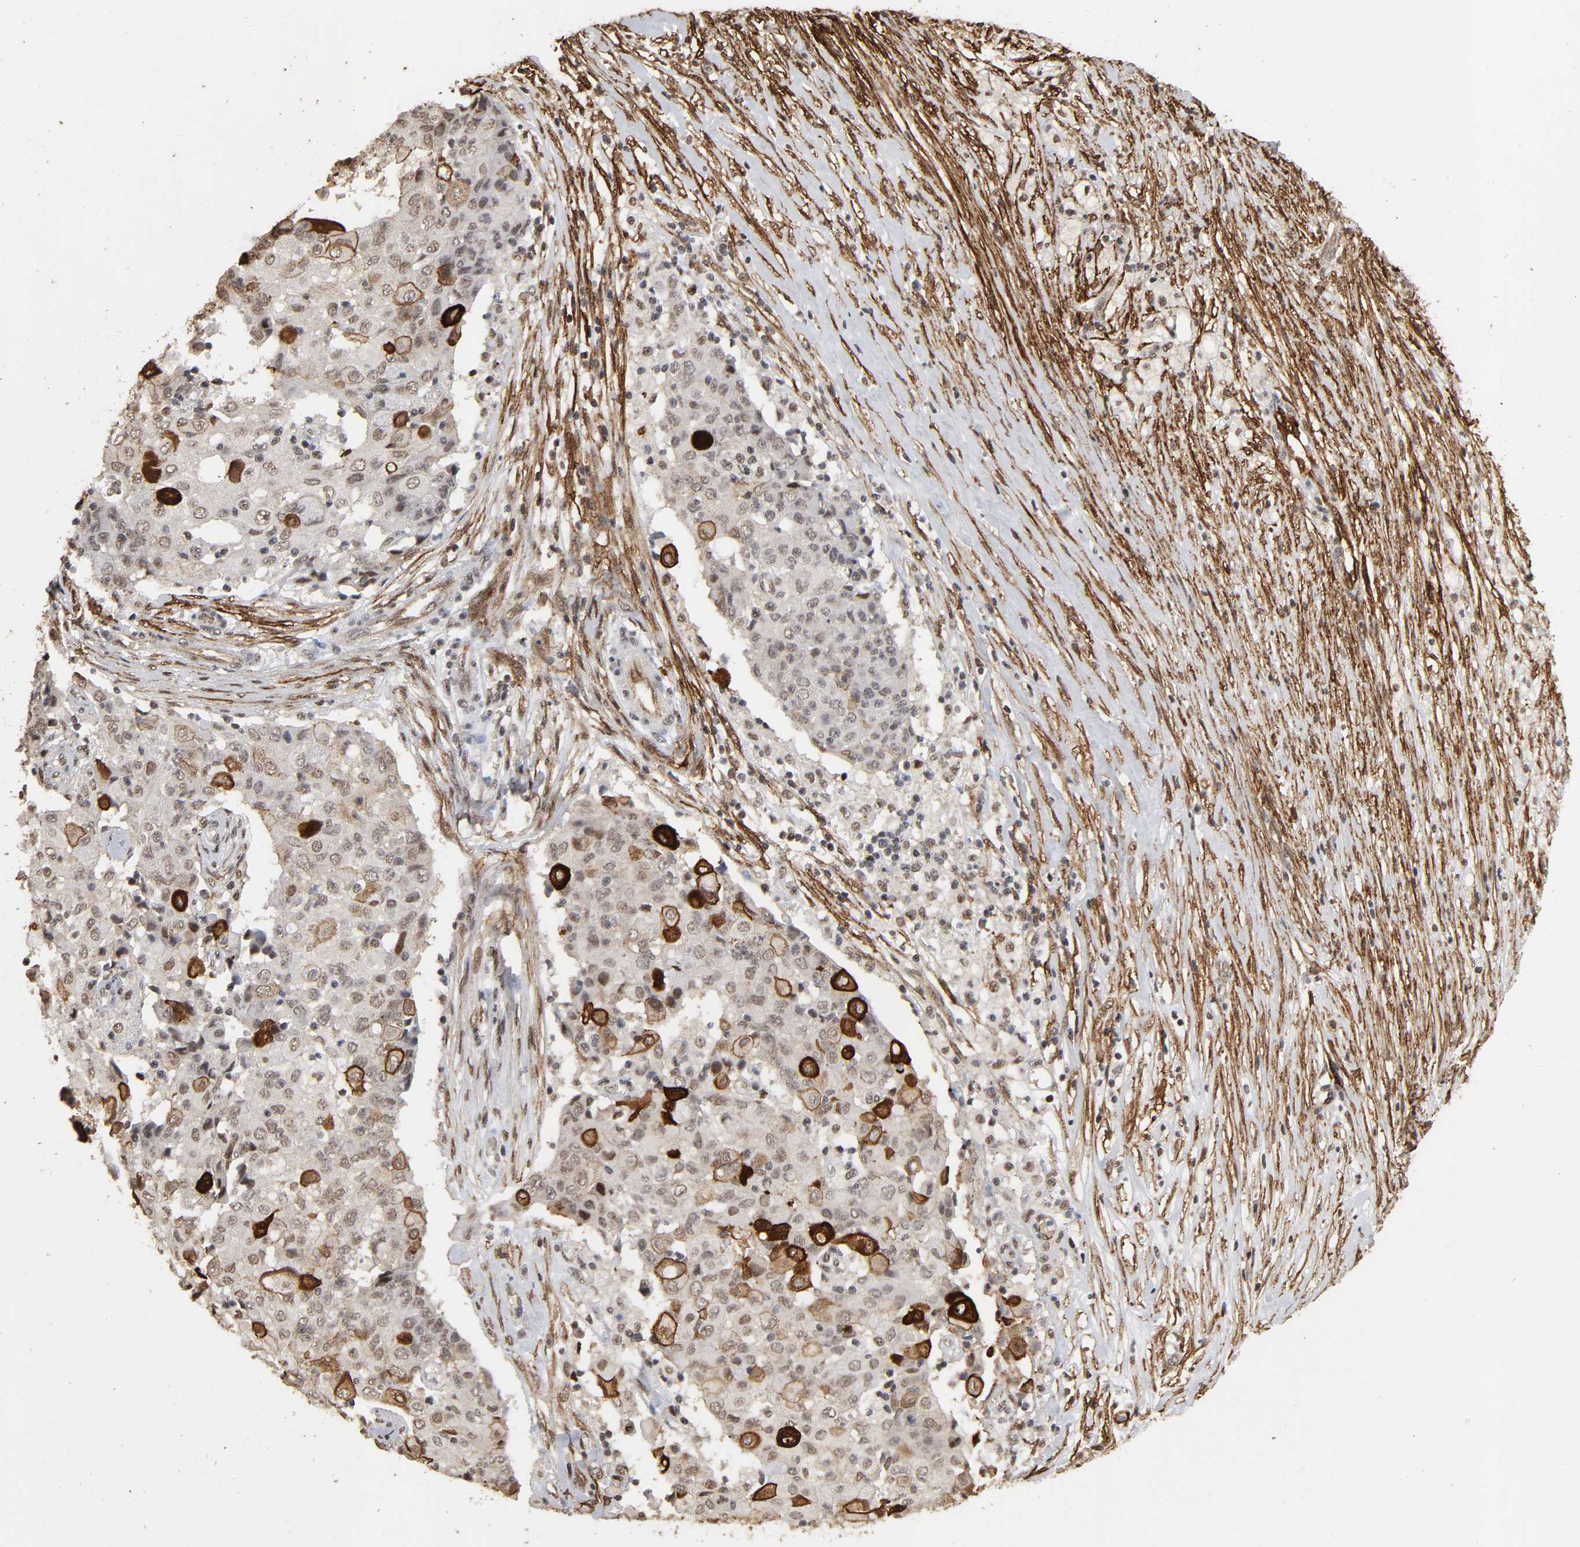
{"staining": {"intensity": "strong", "quantity": "<25%", "location": "cytoplasmic/membranous"}, "tissue": "ovarian cancer", "cell_type": "Tumor cells", "image_type": "cancer", "snomed": [{"axis": "morphology", "description": "Carcinoma, endometroid"}, {"axis": "topography", "description": "Ovary"}], "caption": "Immunohistochemistry (IHC) image of neoplastic tissue: ovarian endometroid carcinoma stained using IHC demonstrates medium levels of strong protein expression localized specifically in the cytoplasmic/membranous of tumor cells, appearing as a cytoplasmic/membranous brown color.", "gene": "AHNAK2", "patient": {"sex": "female", "age": 42}}